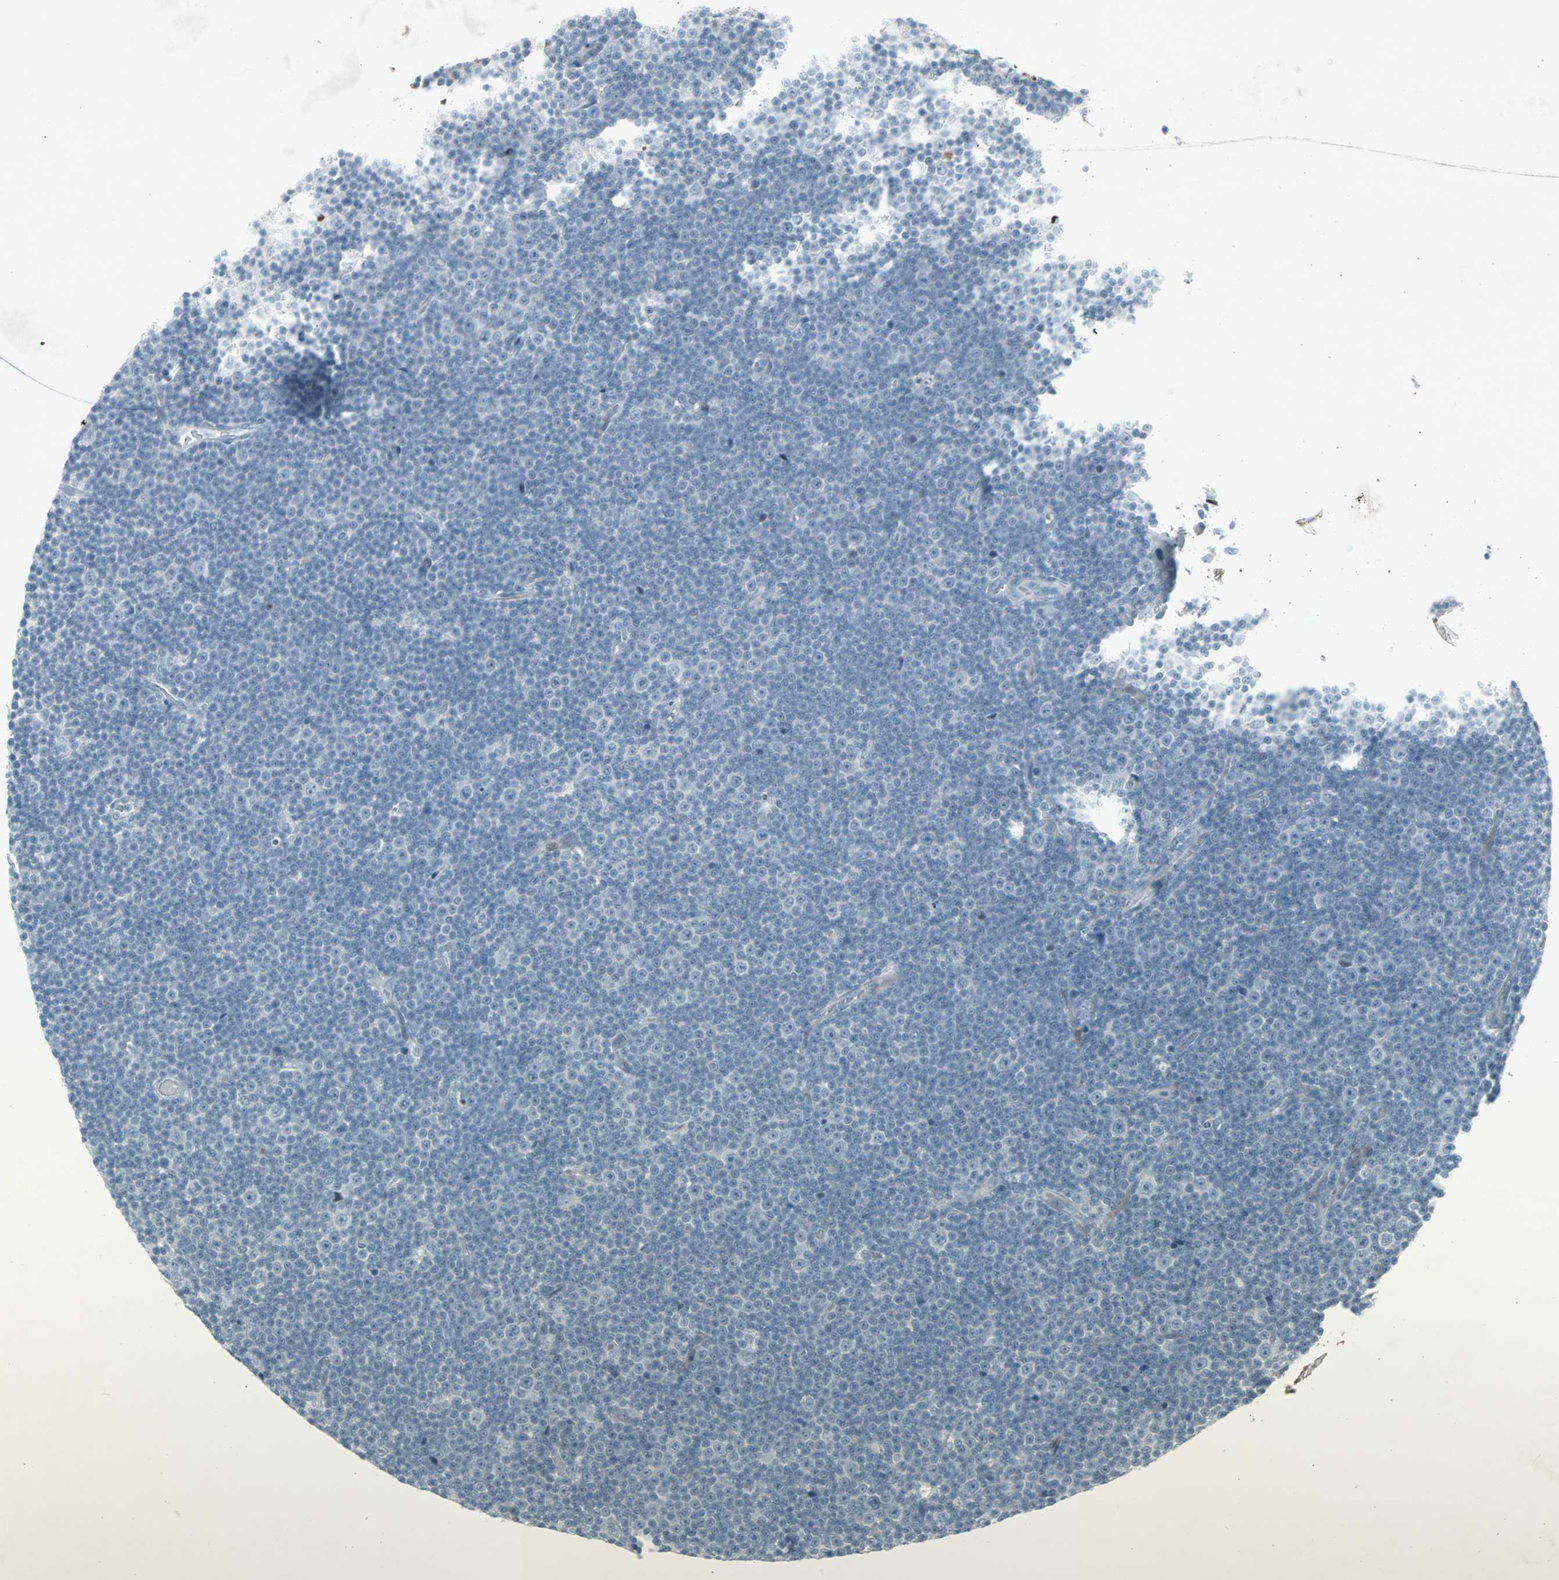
{"staining": {"intensity": "negative", "quantity": "none", "location": "none"}, "tissue": "lymphoma", "cell_type": "Tumor cells", "image_type": "cancer", "snomed": [{"axis": "morphology", "description": "Malignant lymphoma, non-Hodgkin's type, Low grade"}, {"axis": "topography", "description": "Lymph node"}], "caption": "IHC micrograph of neoplastic tissue: human lymphoma stained with DAB exhibits no significant protein expression in tumor cells. (DAB immunohistochemistry (IHC), high magnification).", "gene": "LANCL3", "patient": {"sex": "female", "age": 67}}